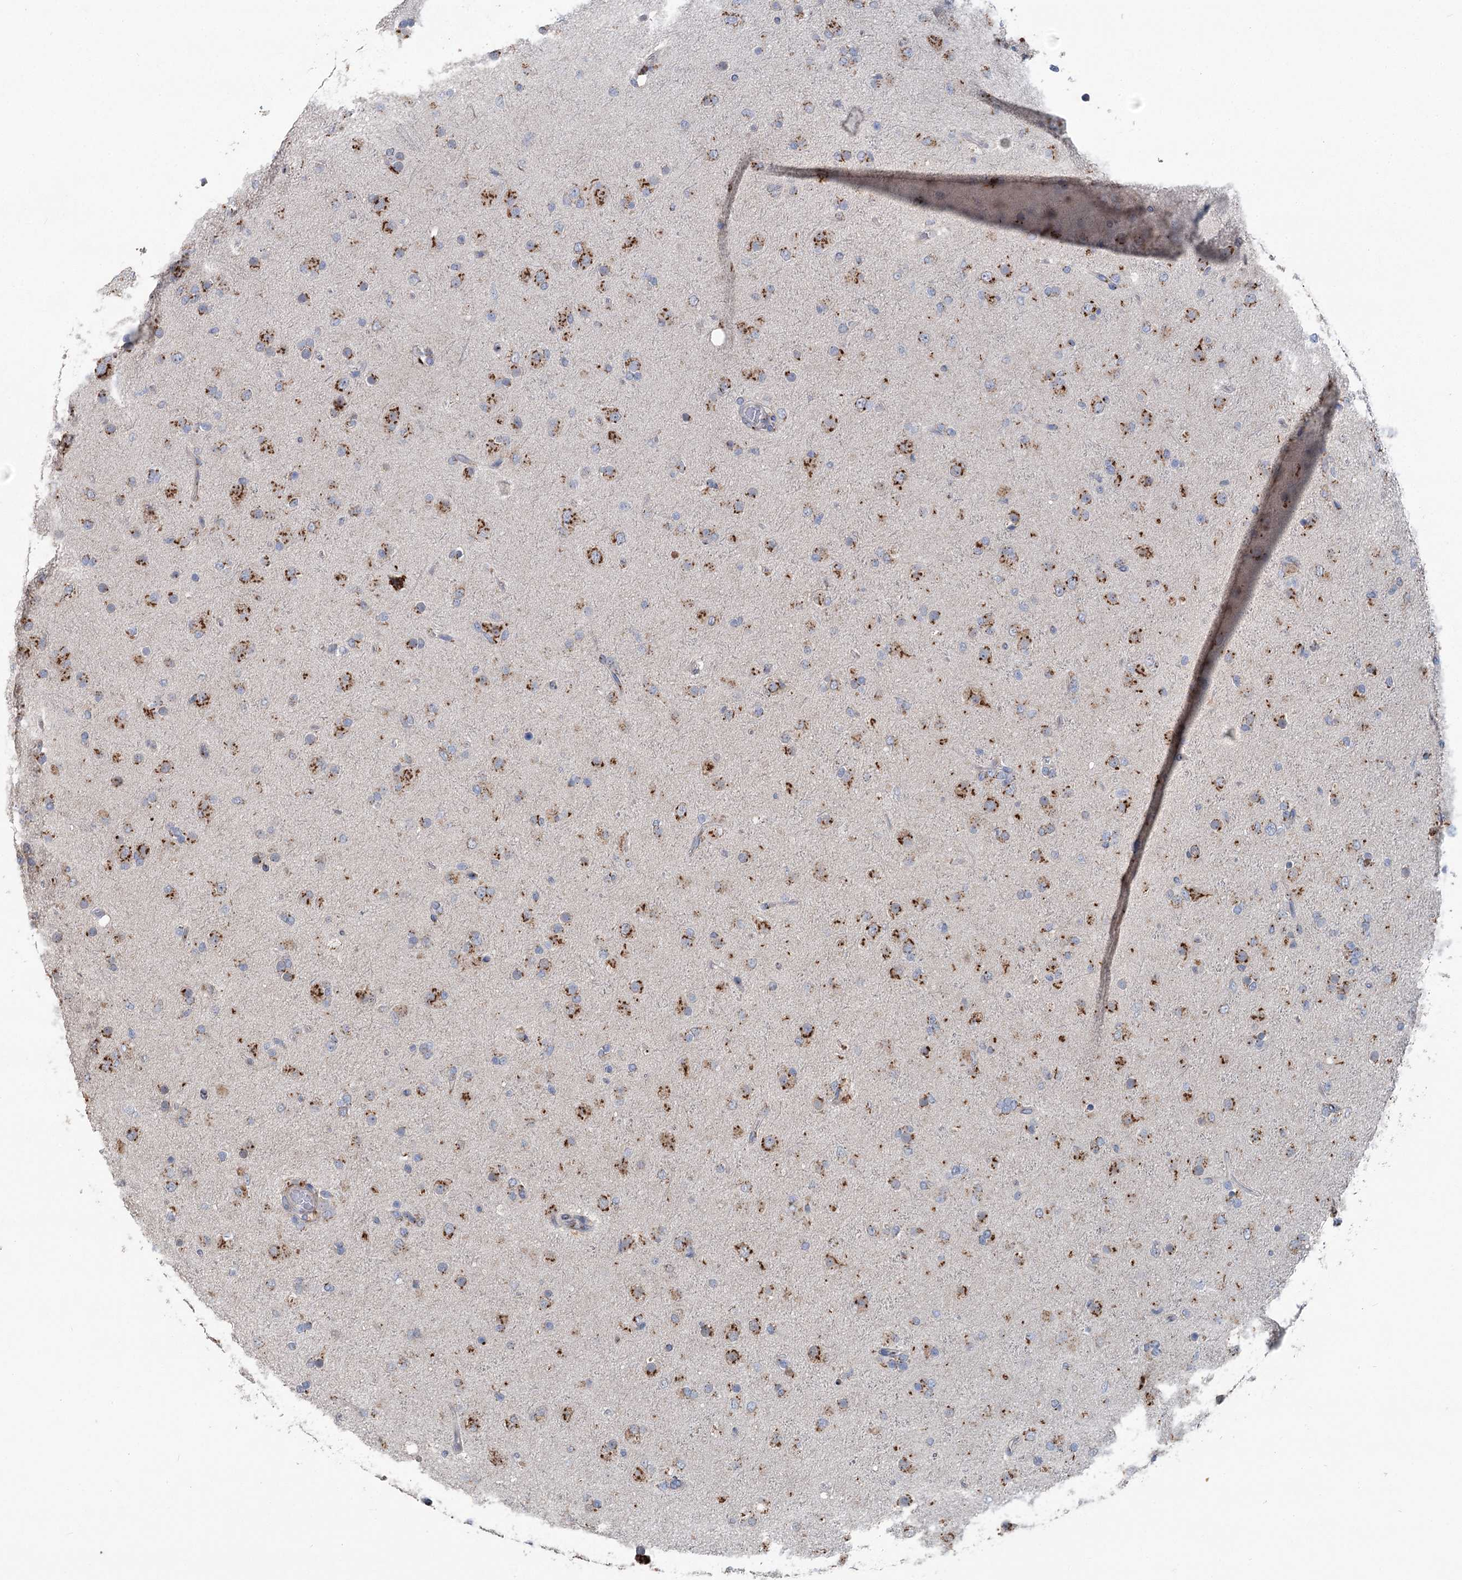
{"staining": {"intensity": "moderate", "quantity": "25%-75%", "location": "cytoplasmic/membranous"}, "tissue": "glioma", "cell_type": "Tumor cells", "image_type": "cancer", "snomed": [{"axis": "morphology", "description": "Glioma, malignant, Low grade"}, {"axis": "topography", "description": "Brain"}], "caption": "High-power microscopy captured an IHC image of glioma, revealing moderate cytoplasmic/membranous expression in about 25%-75% of tumor cells.", "gene": "ITIH5", "patient": {"sex": "male", "age": 65}}